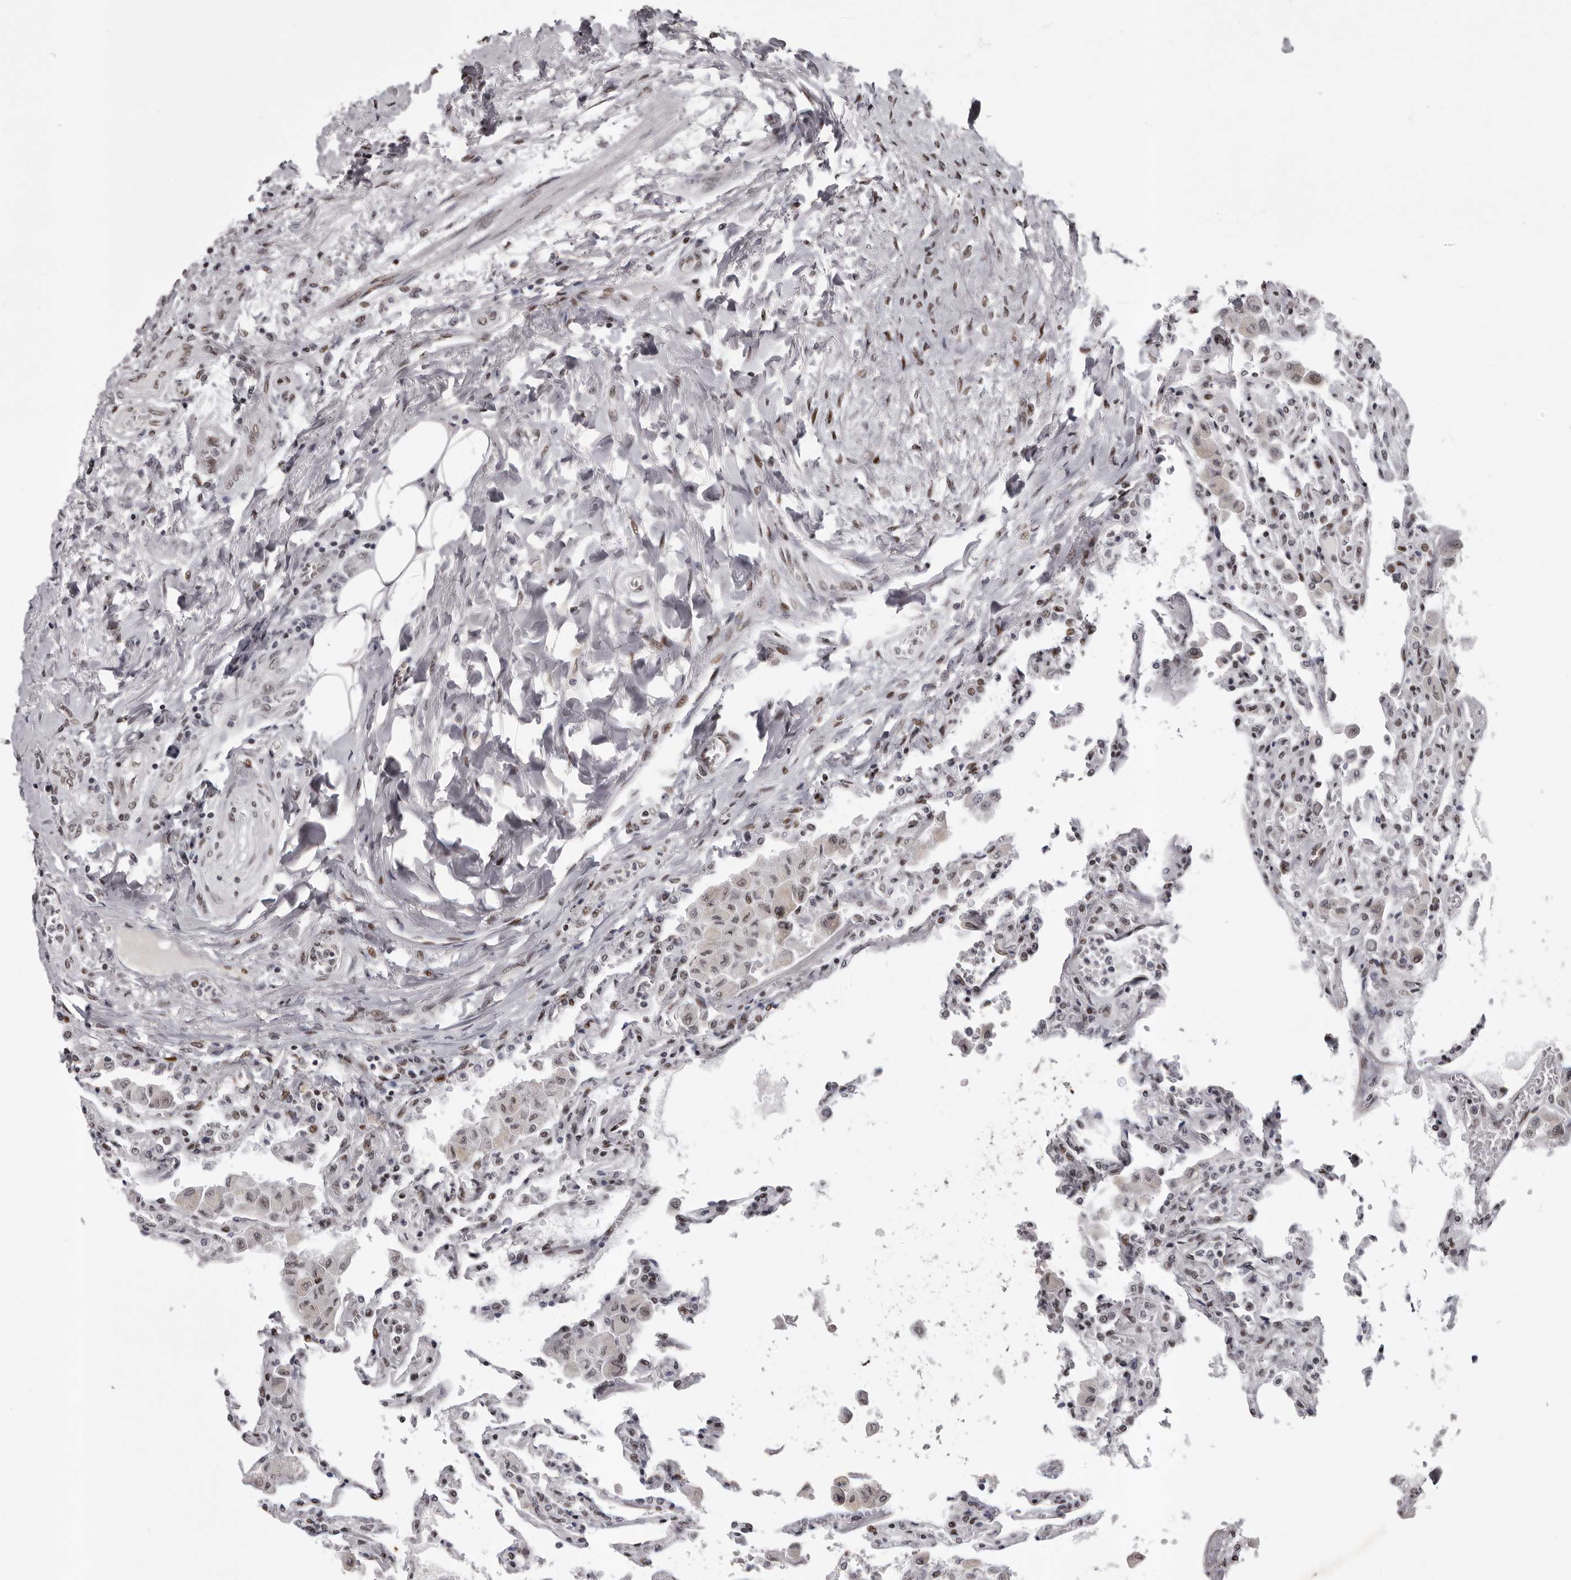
{"staining": {"intensity": "strong", "quantity": "25%-75%", "location": "nuclear"}, "tissue": "lung", "cell_type": "Alveolar cells", "image_type": "normal", "snomed": [{"axis": "morphology", "description": "Normal tissue, NOS"}, {"axis": "topography", "description": "Bronchus"}, {"axis": "topography", "description": "Lung"}], "caption": "A high-resolution photomicrograph shows immunohistochemistry staining of benign lung, which reveals strong nuclear positivity in about 25%-75% of alveolar cells. The protein is stained brown, and the nuclei are stained in blue (DAB IHC with brightfield microscopy, high magnification).", "gene": "NUMA1", "patient": {"sex": "female", "age": 49}}